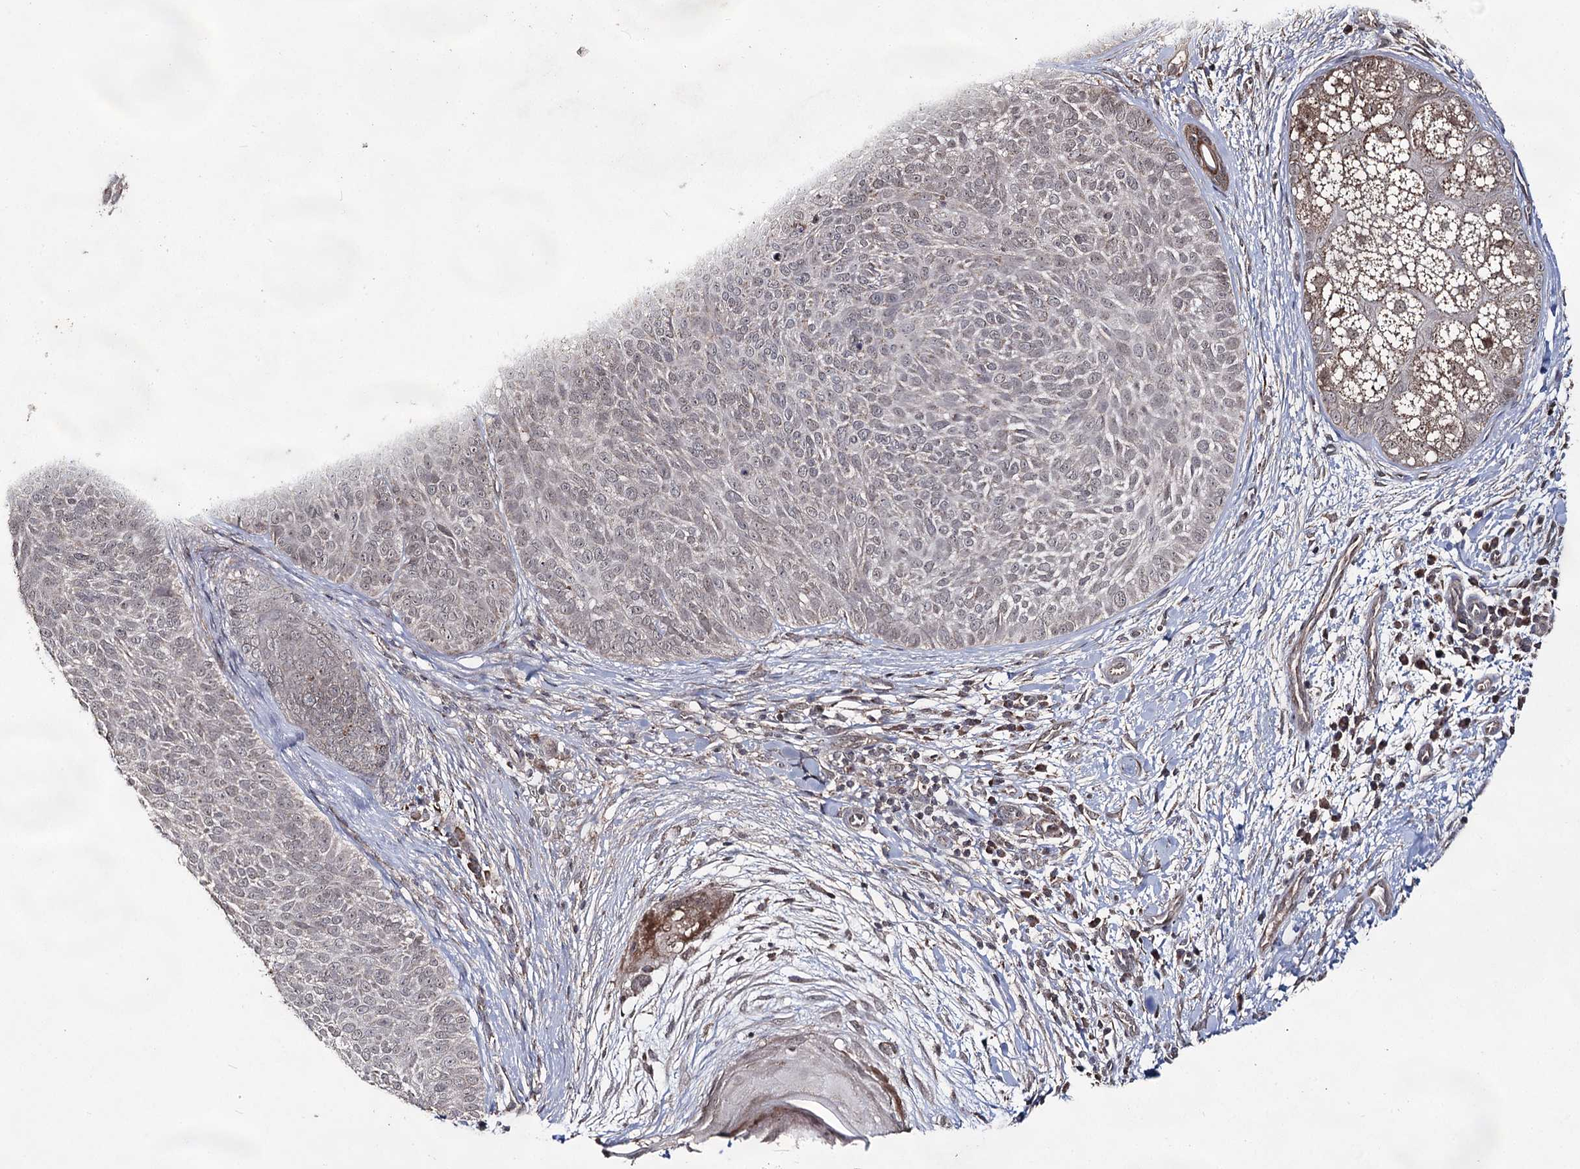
{"staining": {"intensity": "weak", "quantity": "<25%", "location": "nuclear"}, "tissue": "skin cancer", "cell_type": "Tumor cells", "image_type": "cancer", "snomed": [{"axis": "morphology", "description": "Basal cell carcinoma"}, {"axis": "topography", "description": "Skin"}], "caption": "DAB immunohistochemical staining of basal cell carcinoma (skin) exhibits no significant positivity in tumor cells. Nuclei are stained in blue.", "gene": "ACTR6", "patient": {"sex": "male", "age": 85}}